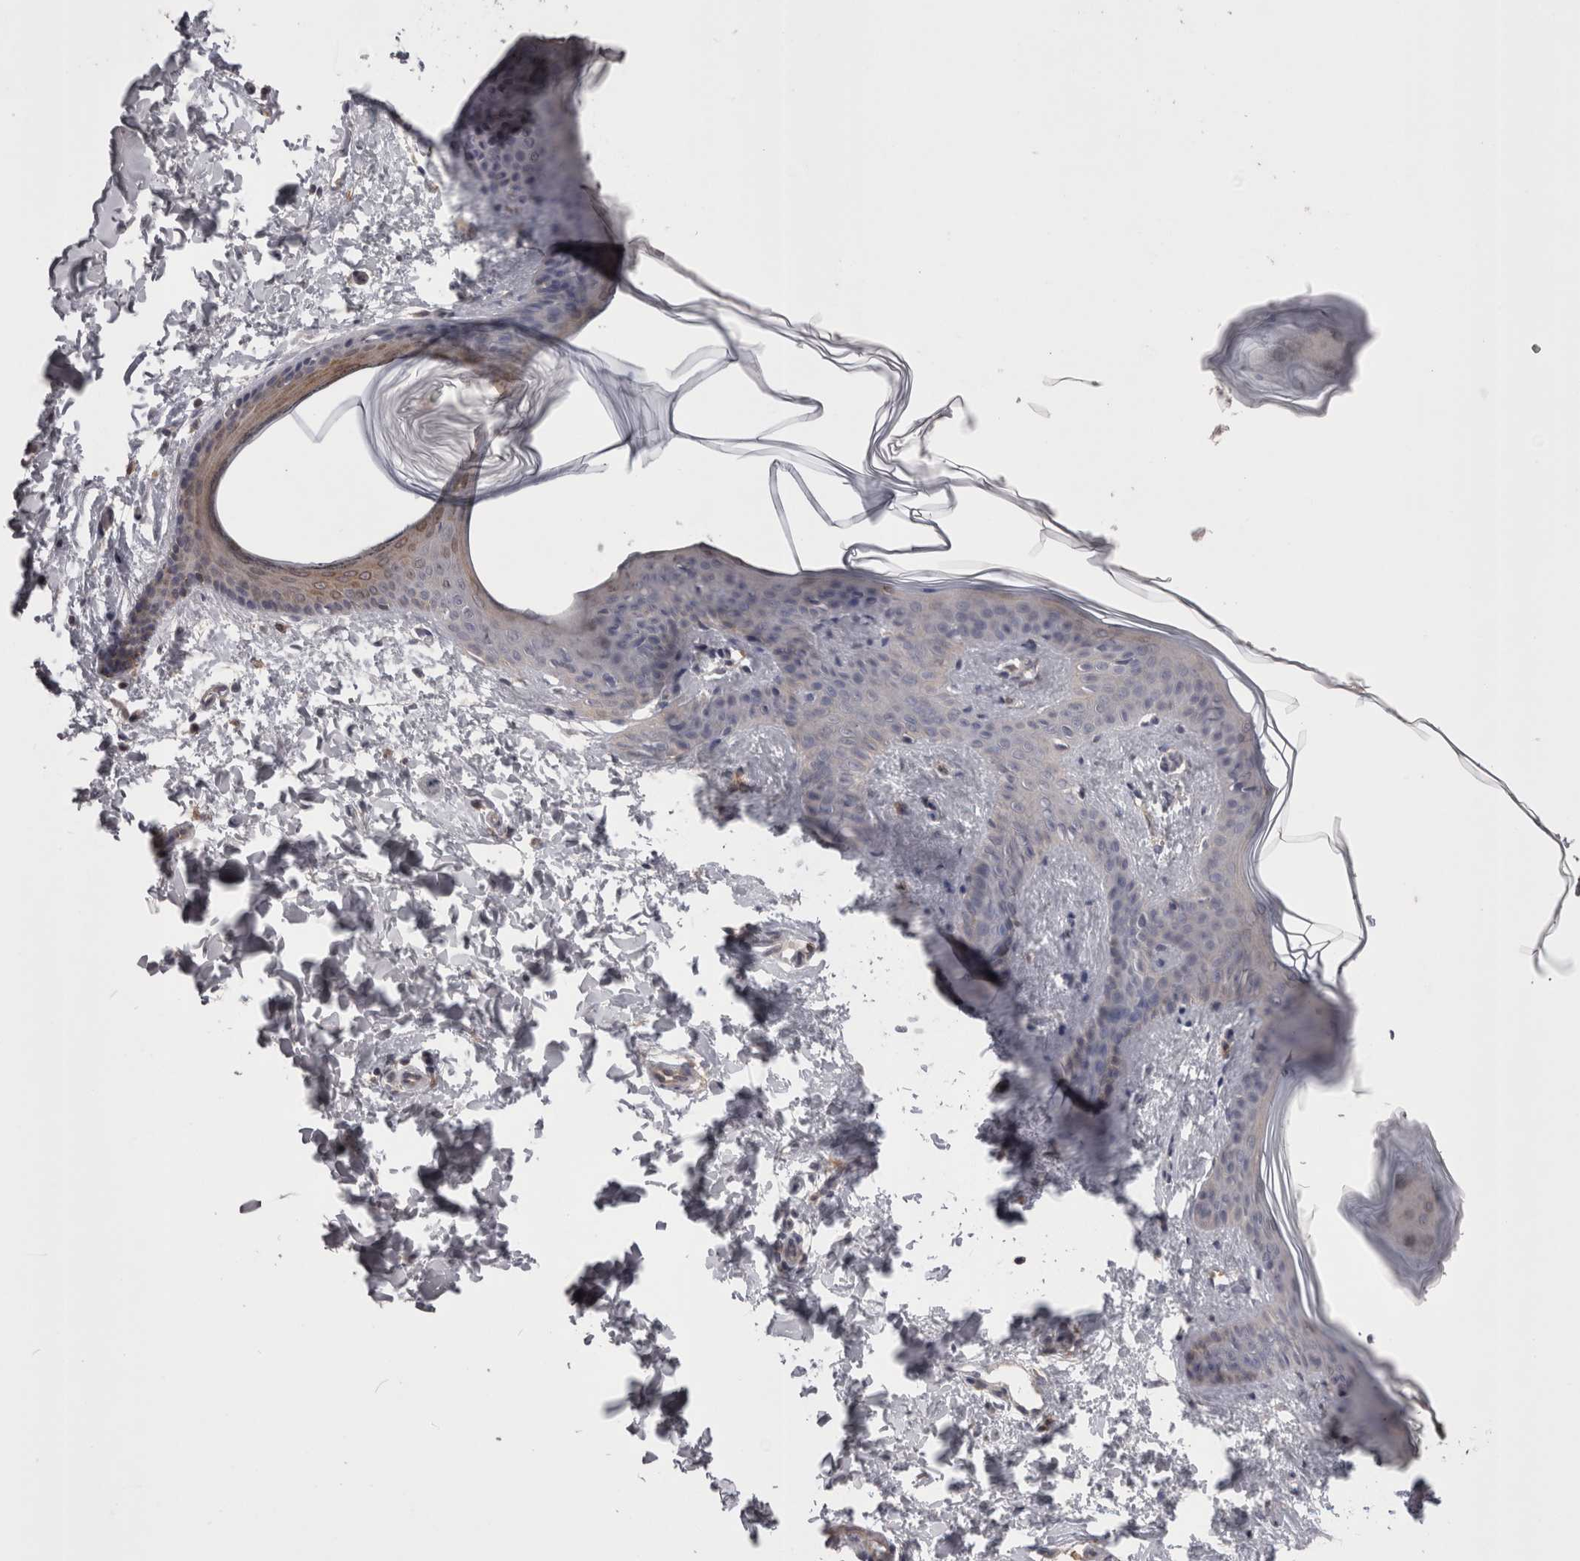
{"staining": {"intensity": "negative", "quantity": "none", "location": "none"}, "tissue": "skin", "cell_type": "Fibroblasts", "image_type": "normal", "snomed": [{"axis": "morphology", "description": "Normal tissue, NOS"}, {"axis": "topography", "description": "Skin"}], "caption": "High power microscopy histopathology image of an immunohistochemistry (IHC) histopathology image of normal skin, revealing no significant staining in fibroblasts. The staining was performed using DAB to visualize the protein expression in brown, while the nuclei were stained in blue with hematoxylin (Magnification: 20x).", "gene": "PON3", "patient": {"sex": "female", "age": 17}}